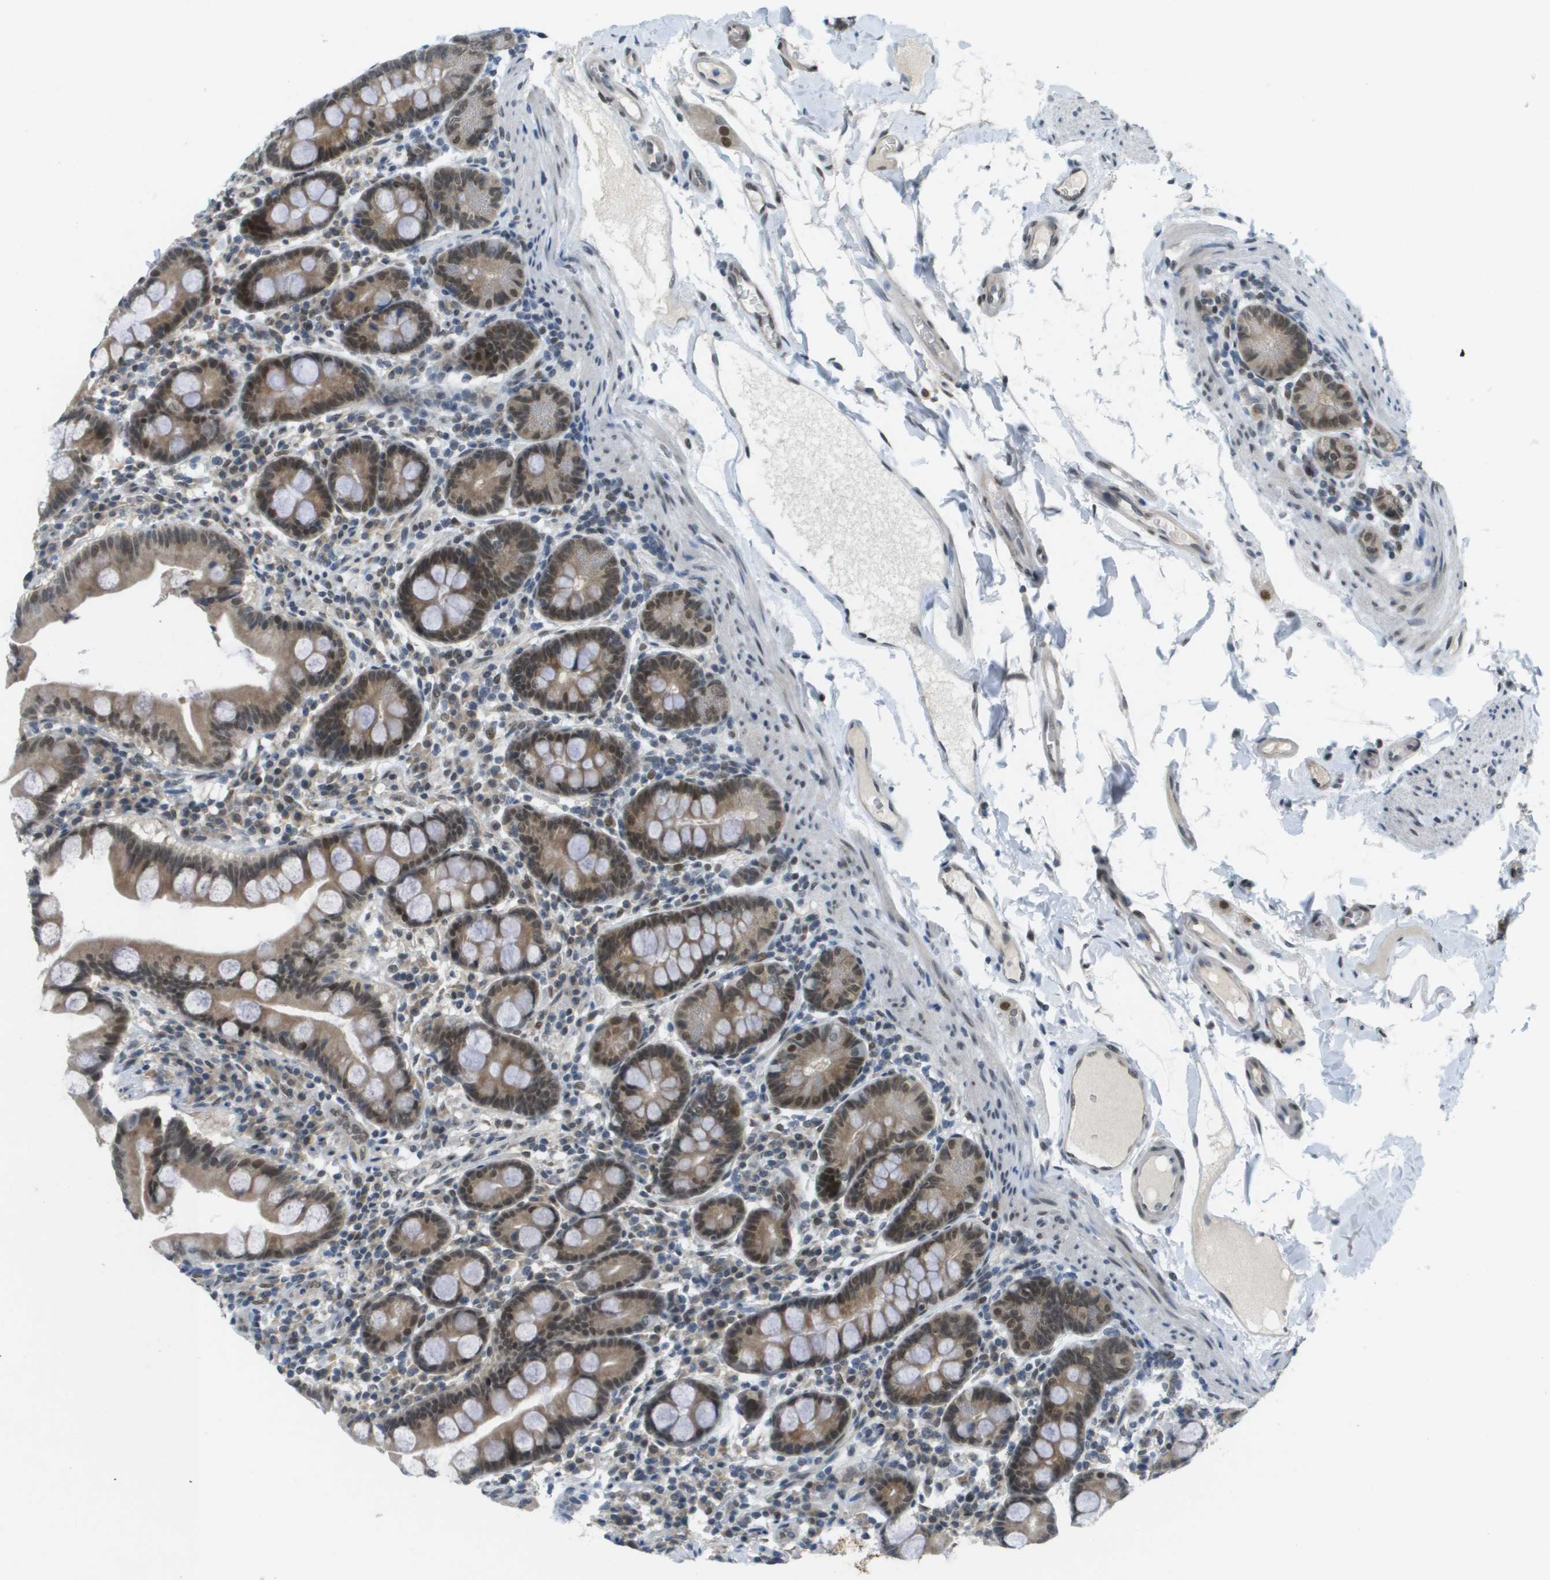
{"staining": {"intensity": "moderate", "quantity": ">75%", "location": "cytoplasmic/membranous,nuclear"}, "tissue": "duodenum", "cell_type": "Glandular cells", "image_type": "normal", "snomed": [{"axis": "morphology", "description": "Normal tissue, NOS"}, {"axis": "topography", "description": "Duodenum"}], "caption": "An image of human duodenum stained for a protein reveals moderate cytoplasmic/membranous,nuclear brown staining in glandular cells.", "gene": "ARID1B", "patient": {"sex": "male", "age": 50}}